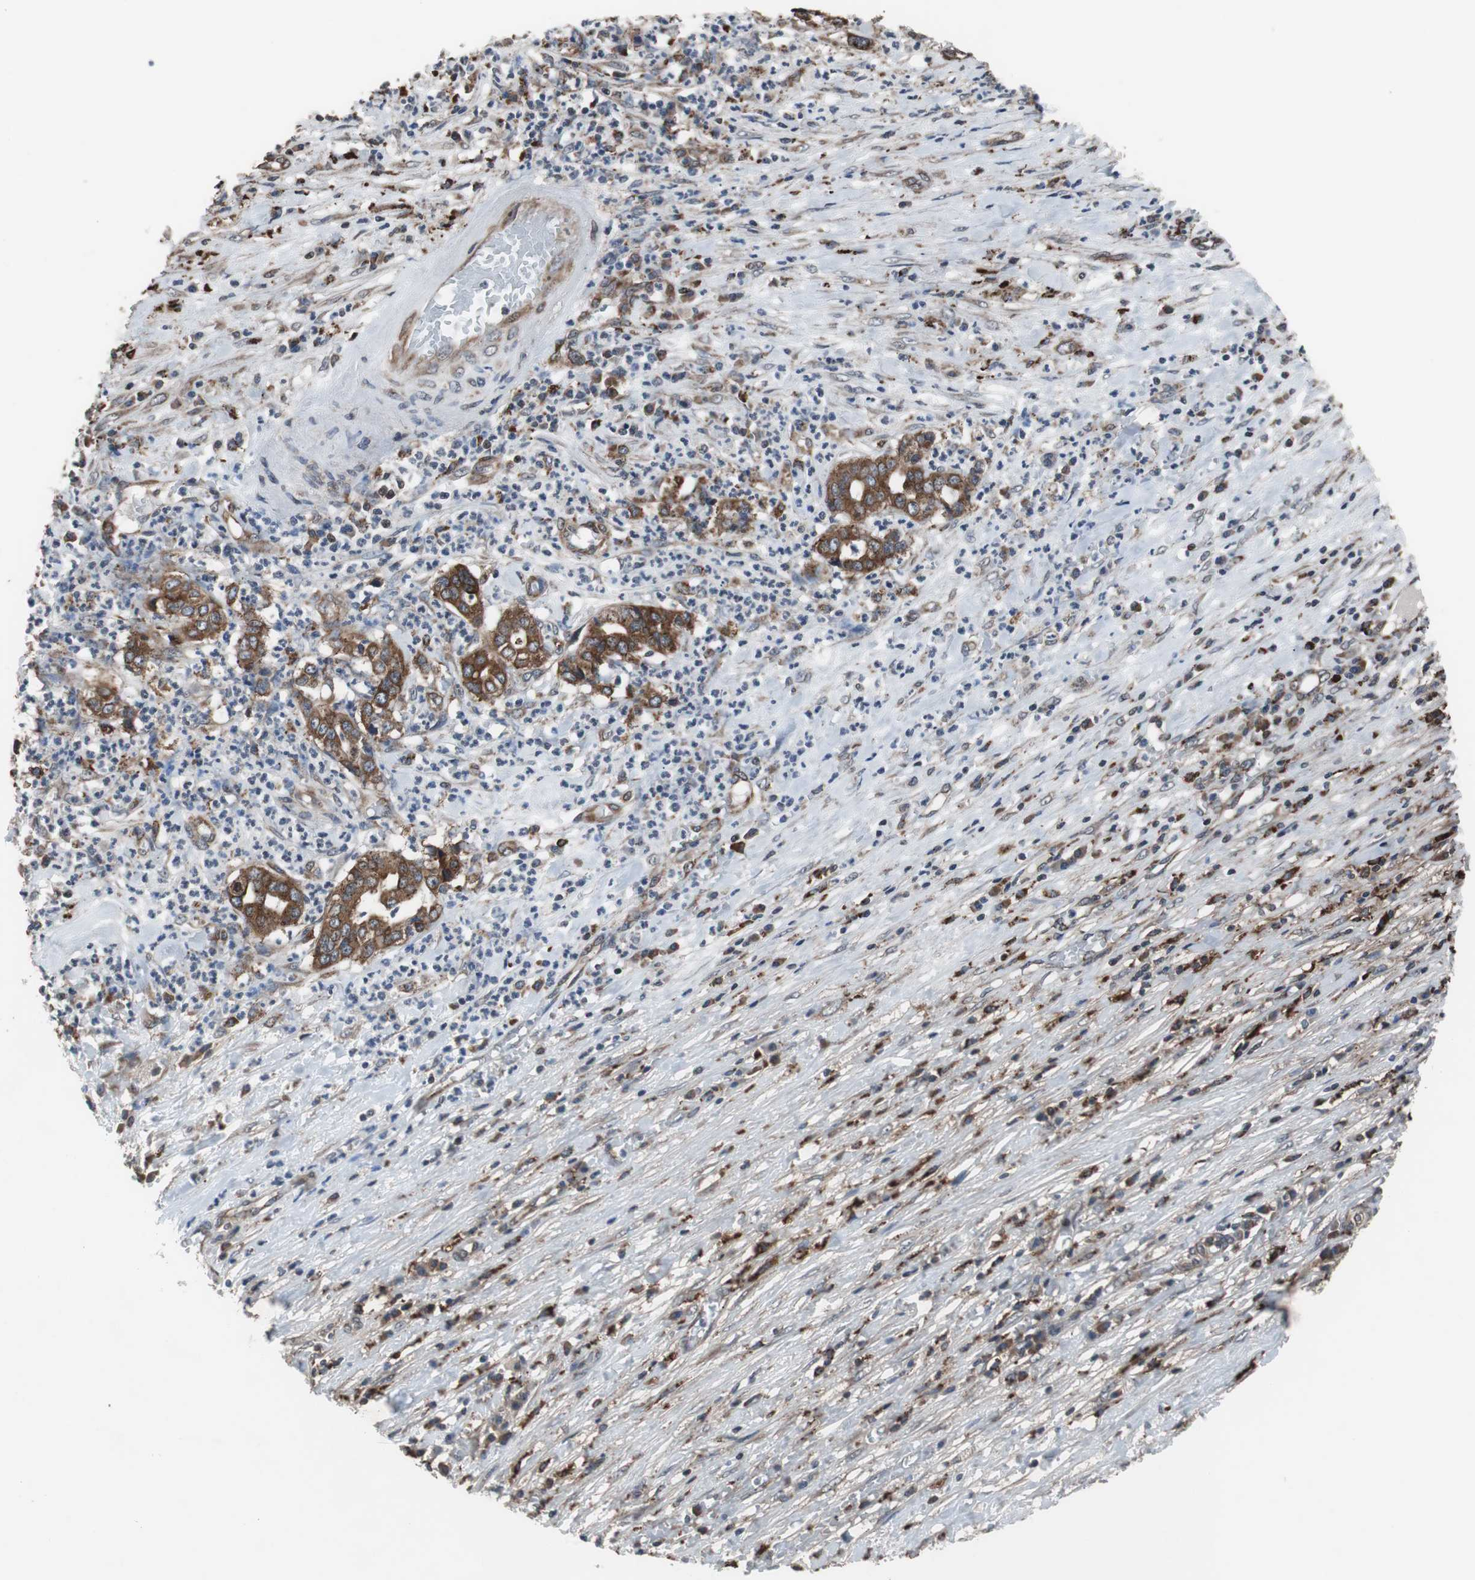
{"staining": {"intensity": "strong", "quantity": ">75%", "location": "cytoplasmic/membranous"}, "tissue": "liver cancer", "cell_type": "Tumor cells", "image_type": "cancer", "snomed": [{"axis": "morphology", "description": "Cholangiocarcinoma"}, {"axis": "topography", "description": "Liver"}], "caption": "About >75% of tumor cells in human liver cancer (cholangiocarcinoma) demonstrate strong cytoplasmic/membranous protein staining as visualized by brown immunohistochemical staining.", "gene": "USP10", "patient": {"sex": "female", "age": 61}}